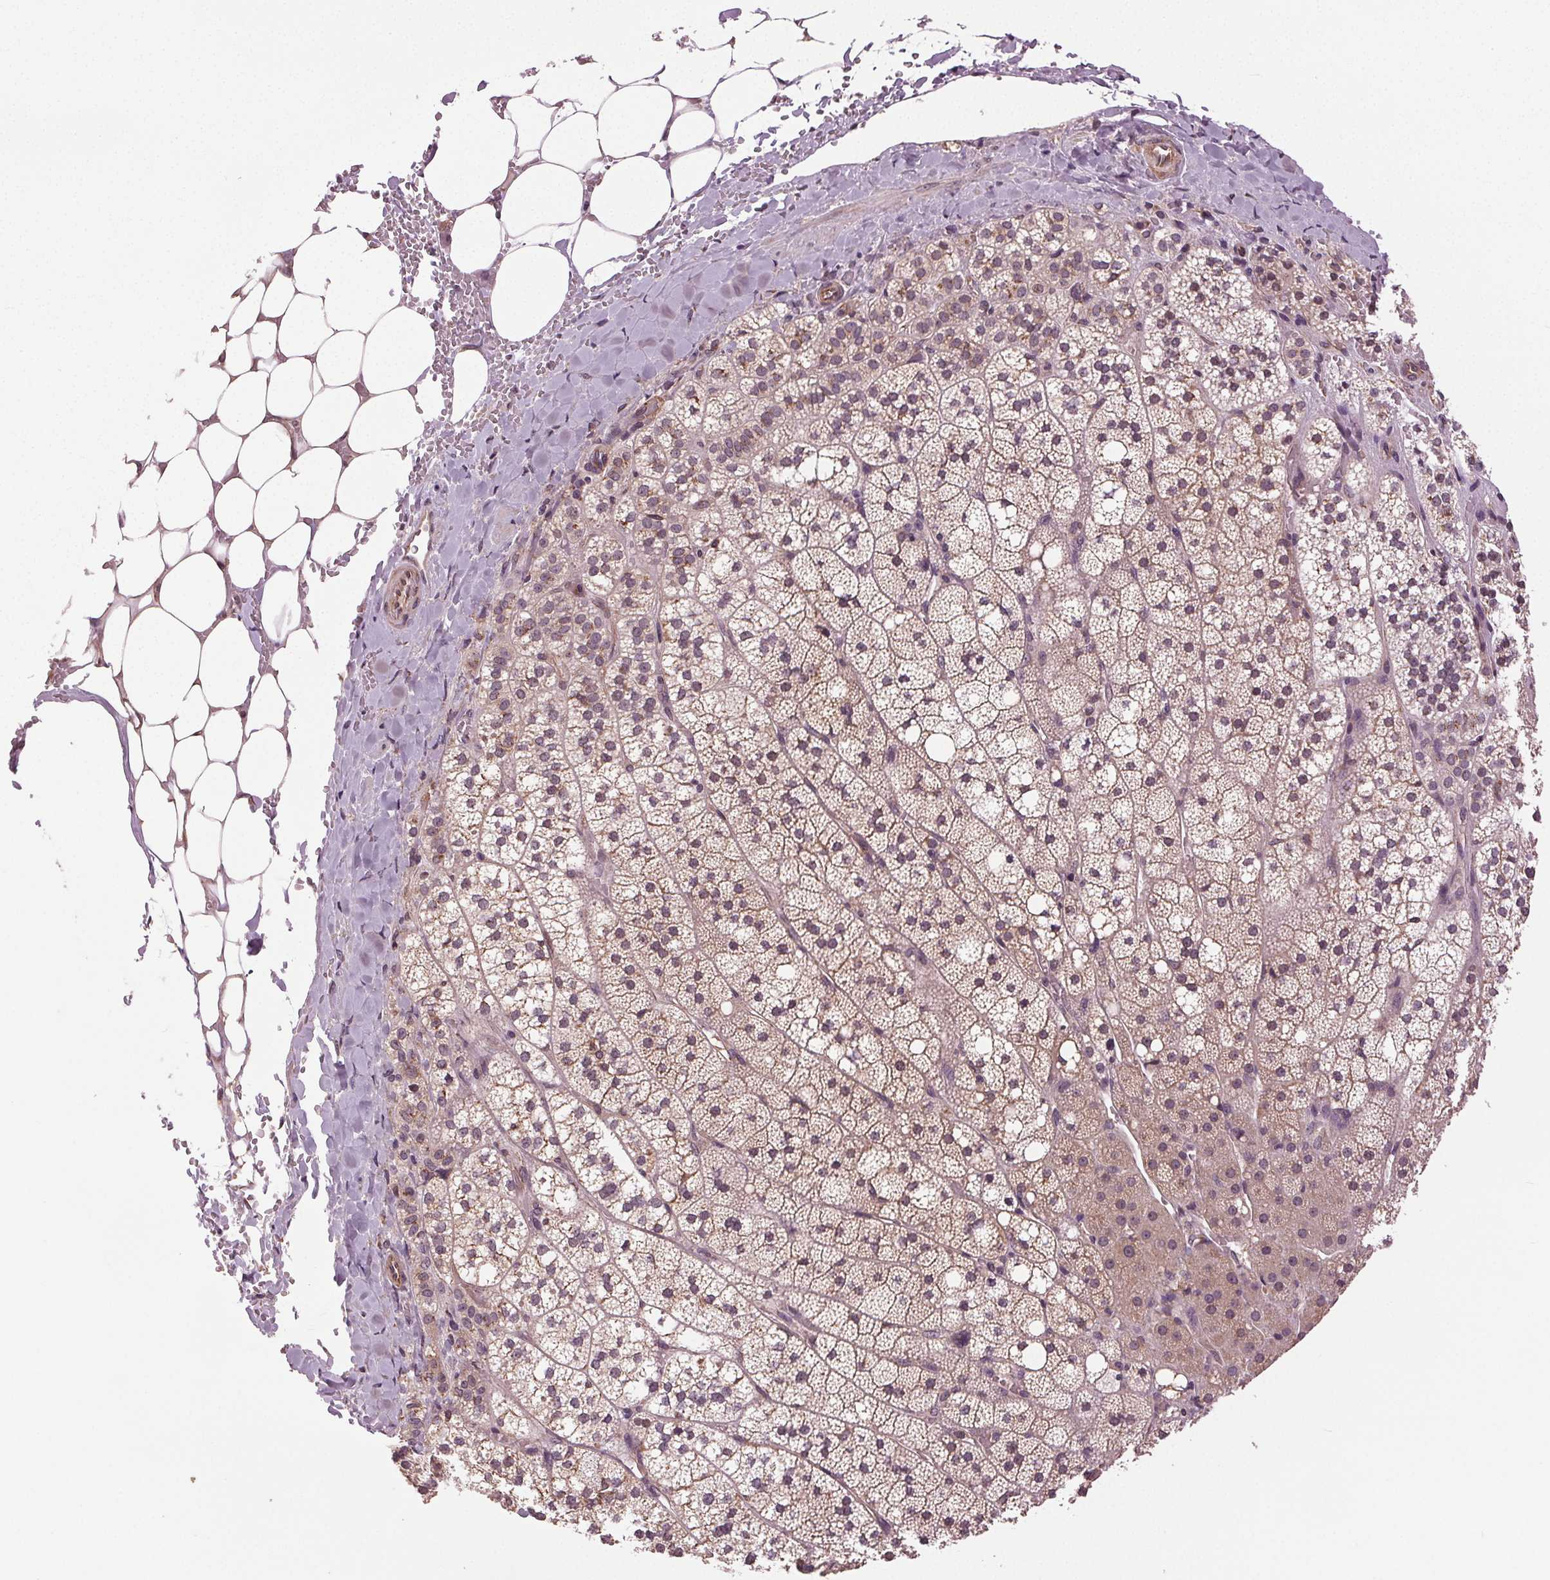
{"staining": {"intensity": "weak", "quantity": "25%-75%", "location": "cytoplasmic/membranous"}, "tissue": "adrenal gland", "cell_type": "Glandular cells", "image_type": "normal", "snomed": [{"axis": "morphology", "description": "Normal tissue, NOS"}, {"axis": "topography", "description": "Adrenal gland"}], "caption": "An image of adrenal gland stained for a protein displays weak cytoplasmic/membranous brown staining in glandular cells. (DAB (3,3'-diaminobenzidine) IHC with brightfield microscopy, high magnification).", "gene": "BSDC1", "patient": {"sex": "male", "age": 53}}